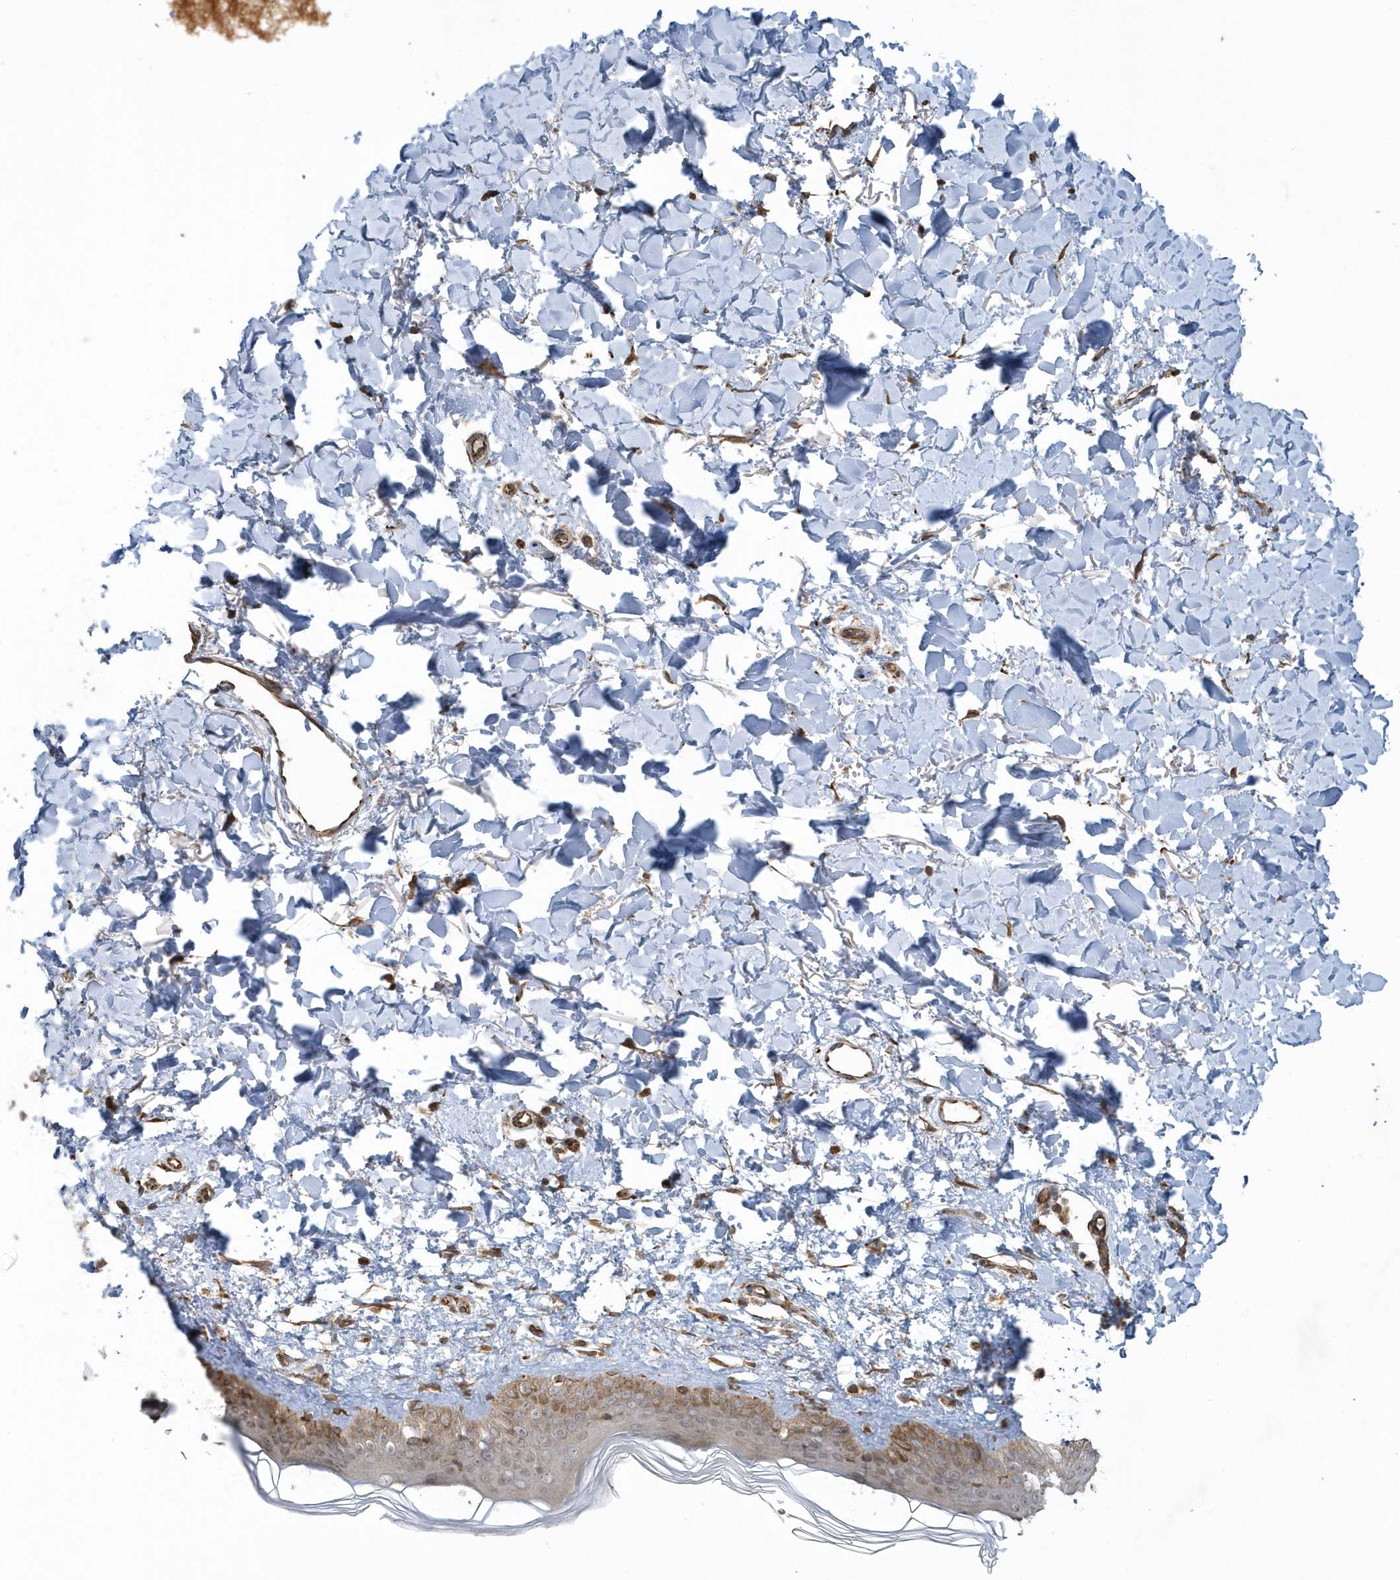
{"staining": {"intensity": "moderate", "quantity": ">75%", "location": "cytoplasmic/membranous"}, "tissue": "skin", "cell_type": "Fibroblasts", "image_type": "normal", "snomed": [{"axis": "morphology", "description": "Normal tissue, NOS"}, {"axis": "topography", "description": "Skin"}], "caption": "IHC histopathology image of unremarkable skin: human skin stained using immunohistochemistry (IHC) reveals medium levels of moderate protein expression localized specifically in the cytoplasmic/membranous of fibroblasts, appearing as a cytoplasmic/membranous brown color.", "gene": "THG1L", "patient": {"sex": "female", "age": 58}}